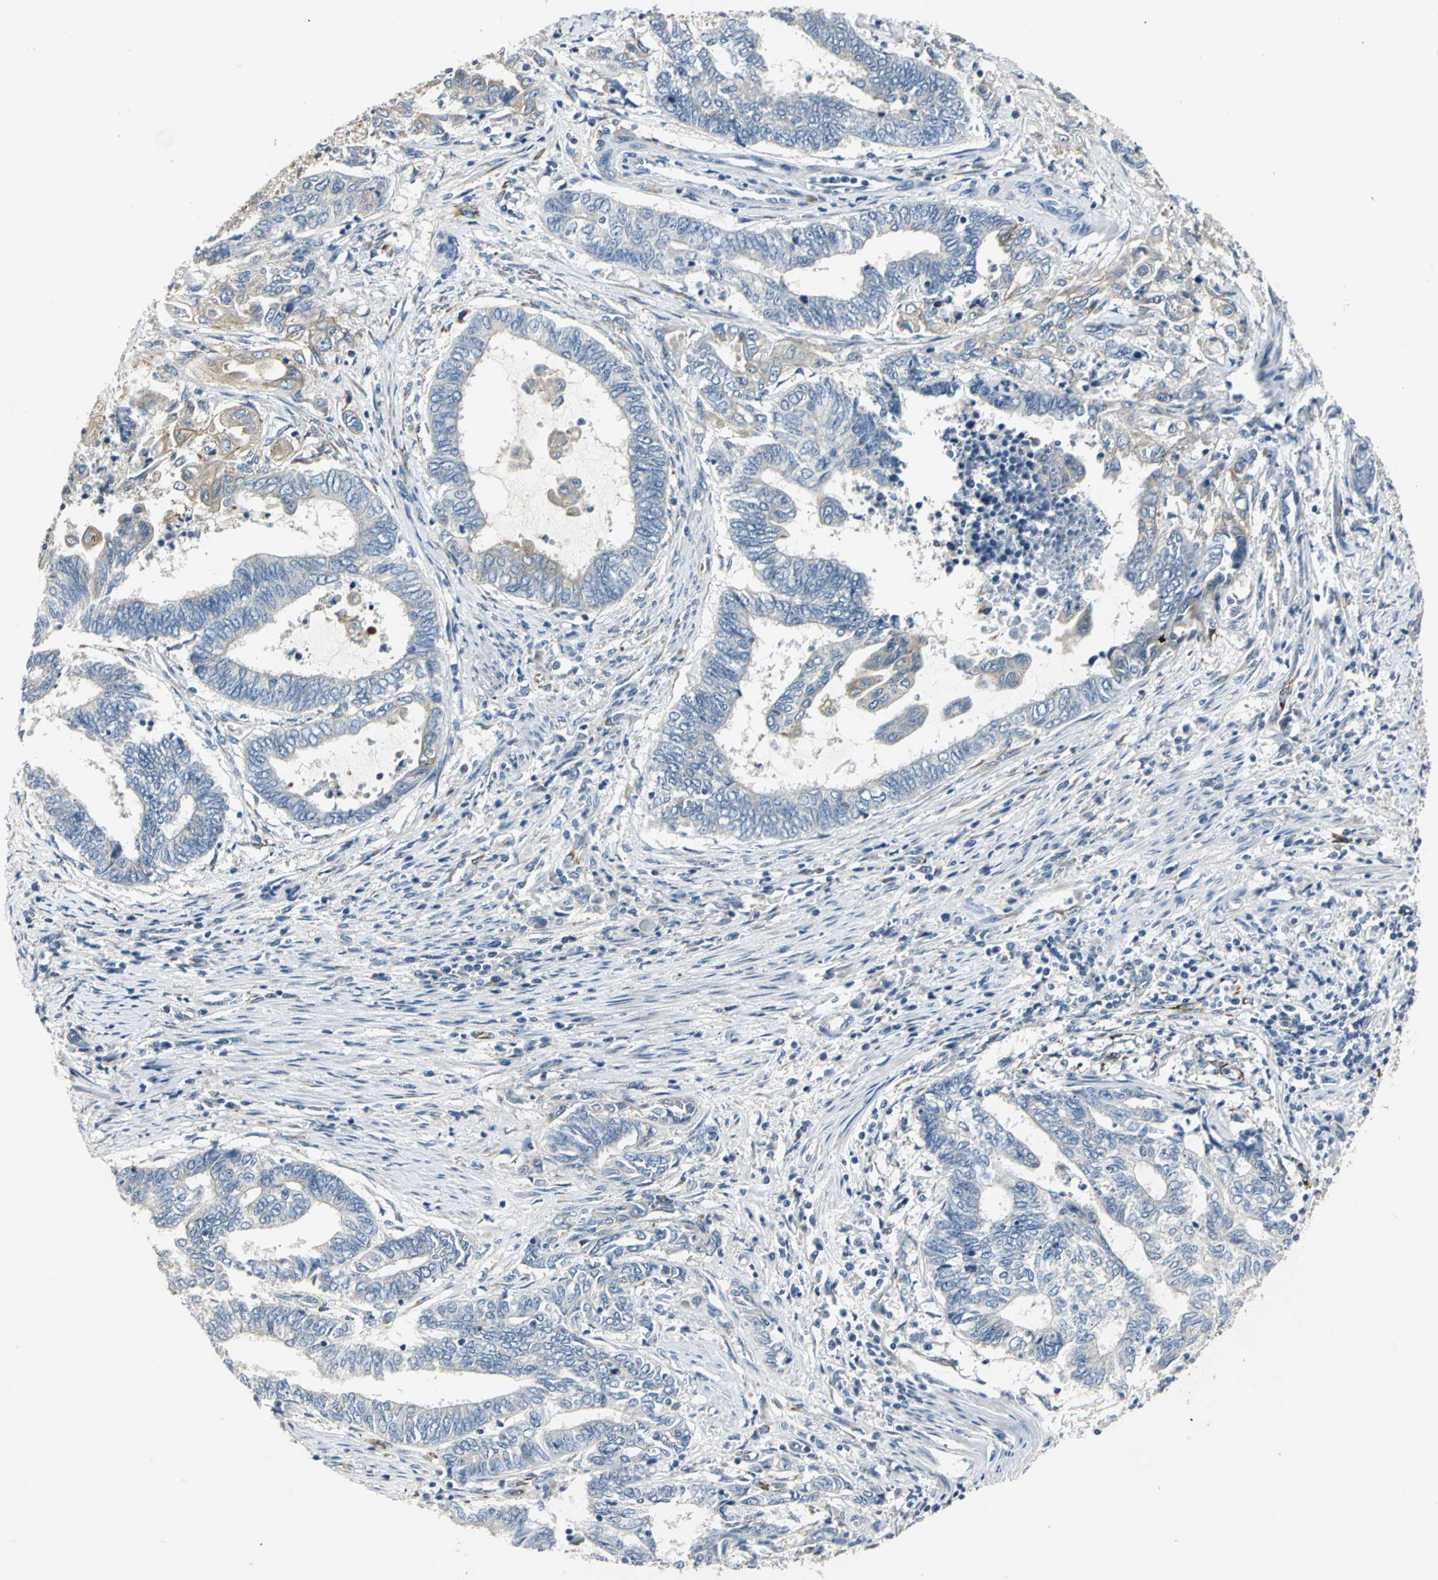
{"staining": {"intensity": "weak", "quantity": "25%-75%", "location": "cytoplasmic/membranous"}, "tissue": "endometrial cancer", "cell_type": "Tumor cells", "image_type": "cancer", "snomed": [{"axis": "morphology", "description": "Adenocarcinoma, NOS"}, {"axis": "topography", "description": "Uterus"}, {"axis": "topography", "description": "Endometrium"}], "caption": "Tumor cells show low levels of weak cytoplasmic/membranous expression in about 25%-75% of cells in endometrial cancer.", "gene": "B3GNT2", "patient": {"sex": "female", "age": 70}}